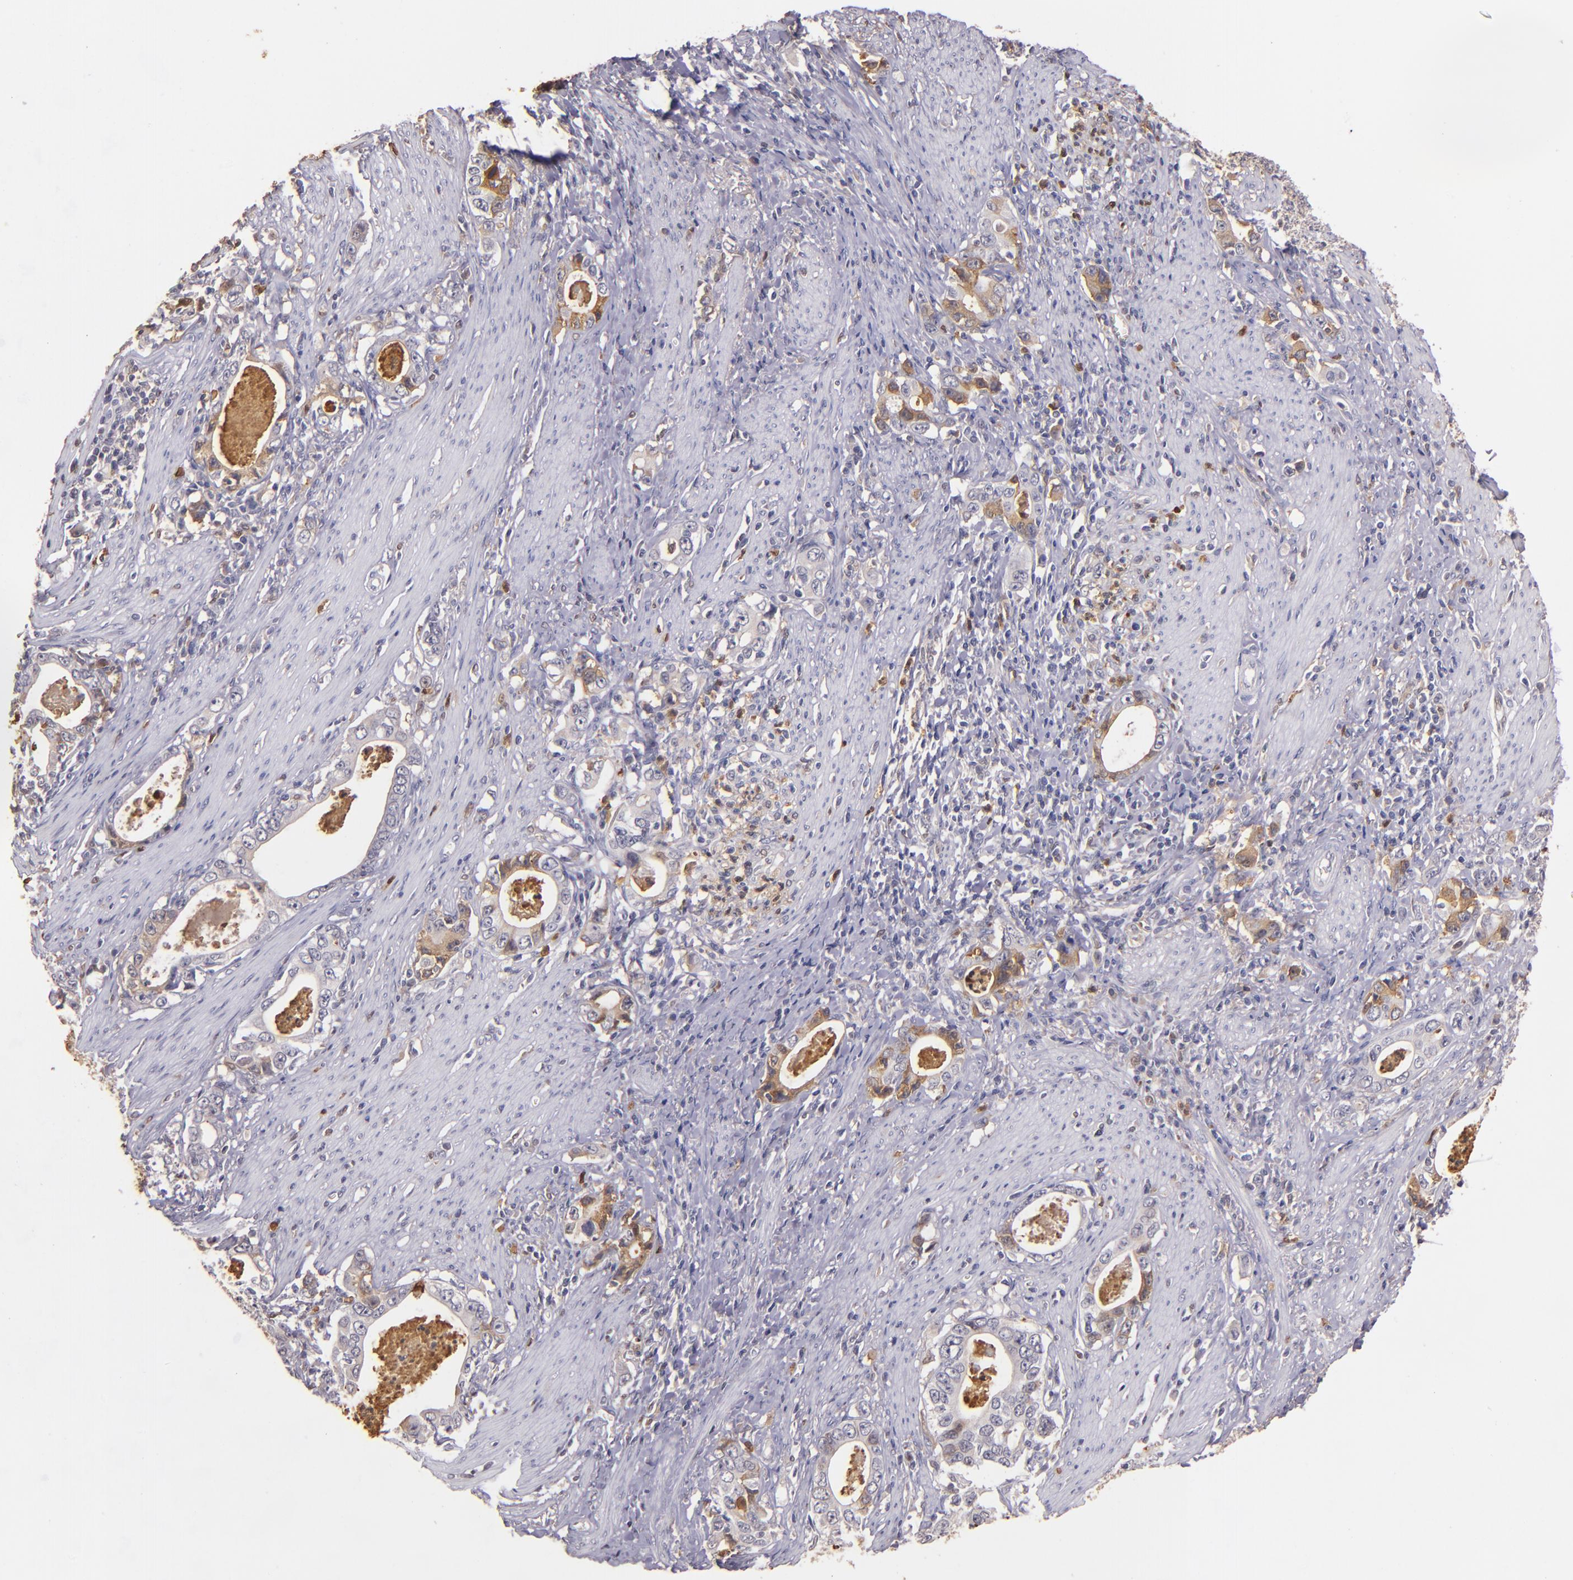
{"staining": {"intensity": "moderate", "quantity": "25%-75%", "location": "cytoplasmic/membranous"}, "tissue": "stomach cancer", "cell_type": "Tumor cells", "image_type": "cancer", "snomed": [{"axis": "morphology", "description": "Adenocarcinoma, NOS"}, {"axis": "topography", "description": "Stomach, lower"}], "caption": "Immunohistochemical staining of stomach adenocarcinoma demonstrates moderate cytoplasmic/membranous protein expression in about 25%-75% of tumor cells.", "gene": "PTS", "patient": {"sex": "female", "age": 72}}